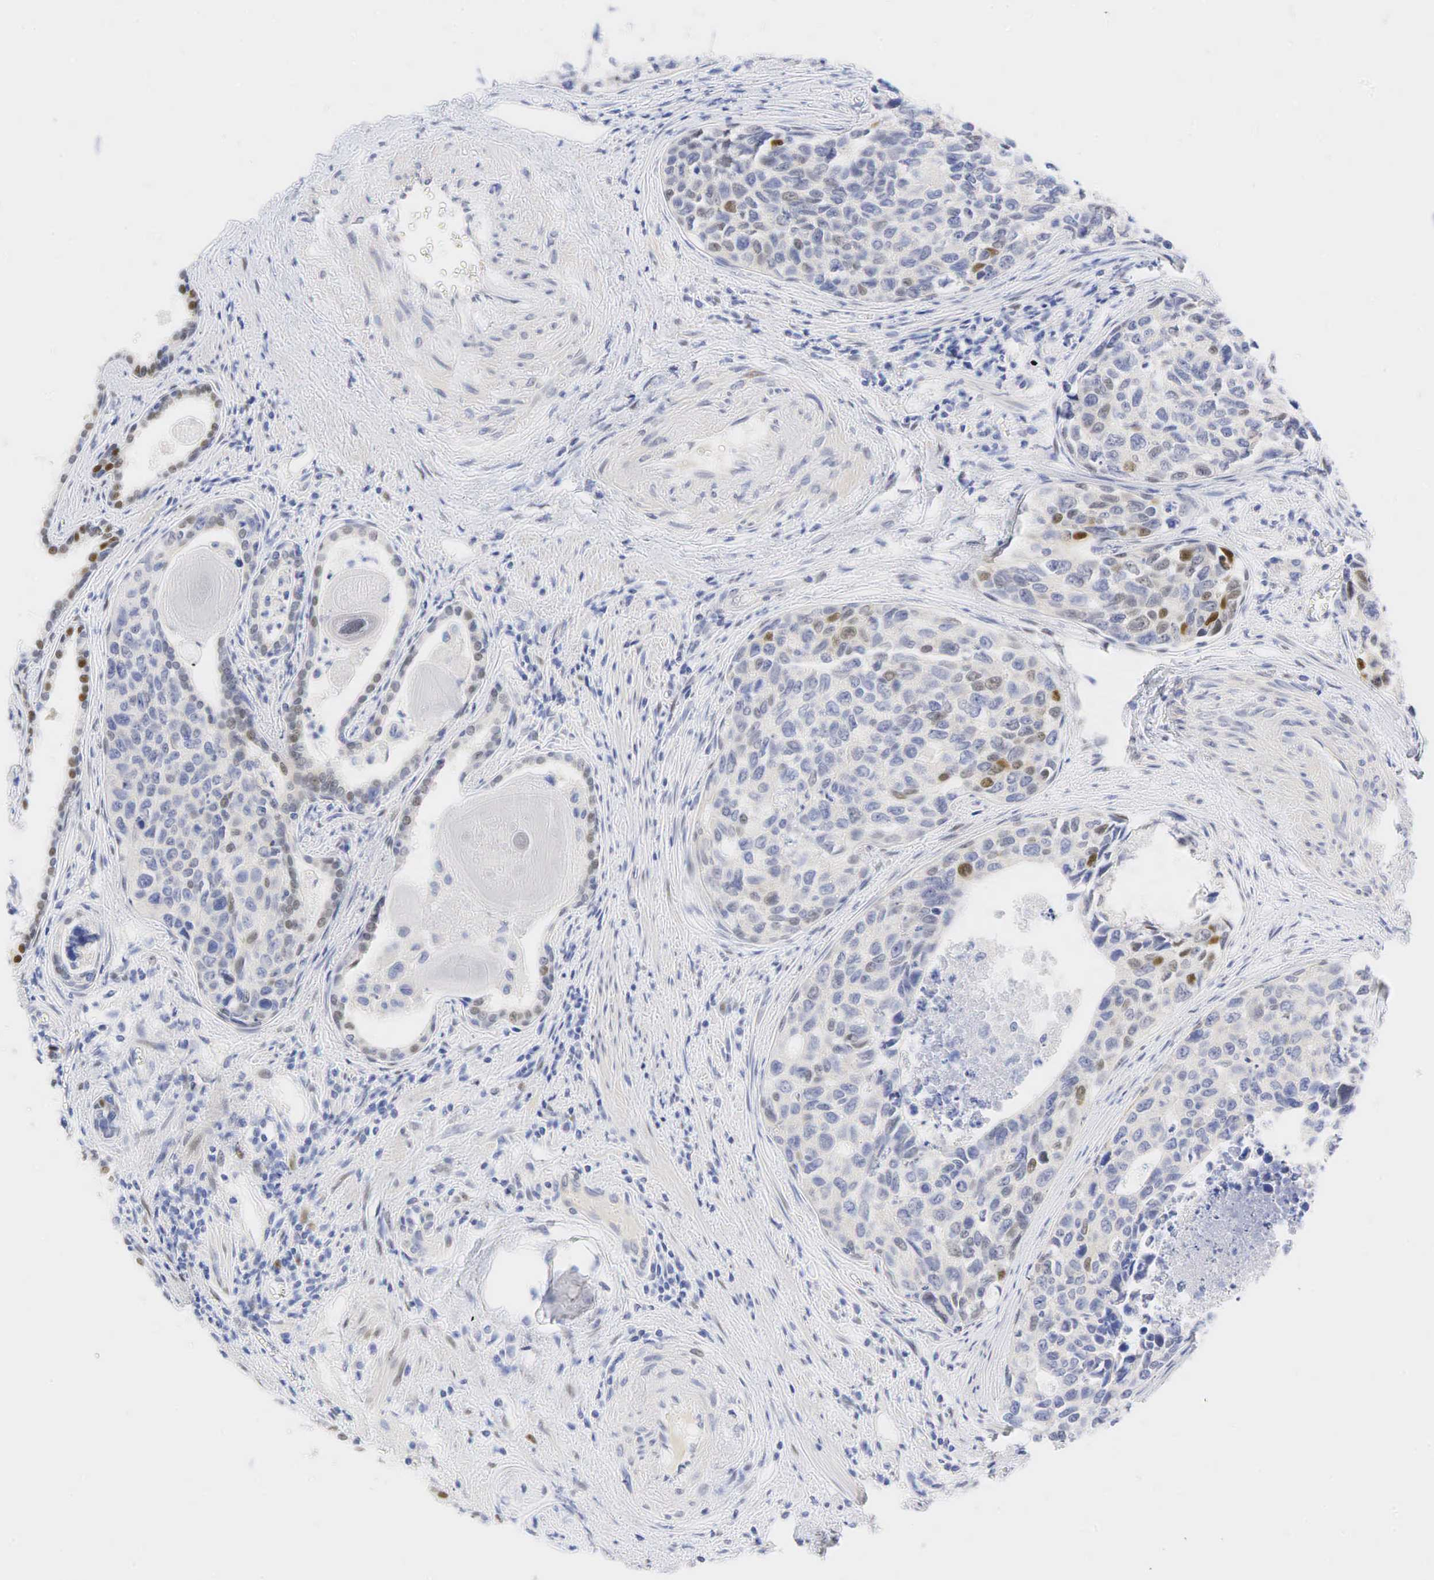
{"staining": {"intensity": "moderate", "quantity": "<25%", "location": "nuclear"}, "tissue": "urothelial cancer", "cell_type": "Tumor cells", "image_type": "cancer", "snomed": [{"axis": "morphology", "description": "Urothelial carcinoma, High grade"}, {"axis": "topography", "description": "Urinary bladder"}], "caption": "A histopathology image of human urothelial cancer stained for a protein exhibits moderate nuclear brown staining in tumor cells.", "gene": "AR", "patient": {"sex": "male", "age": 81}}